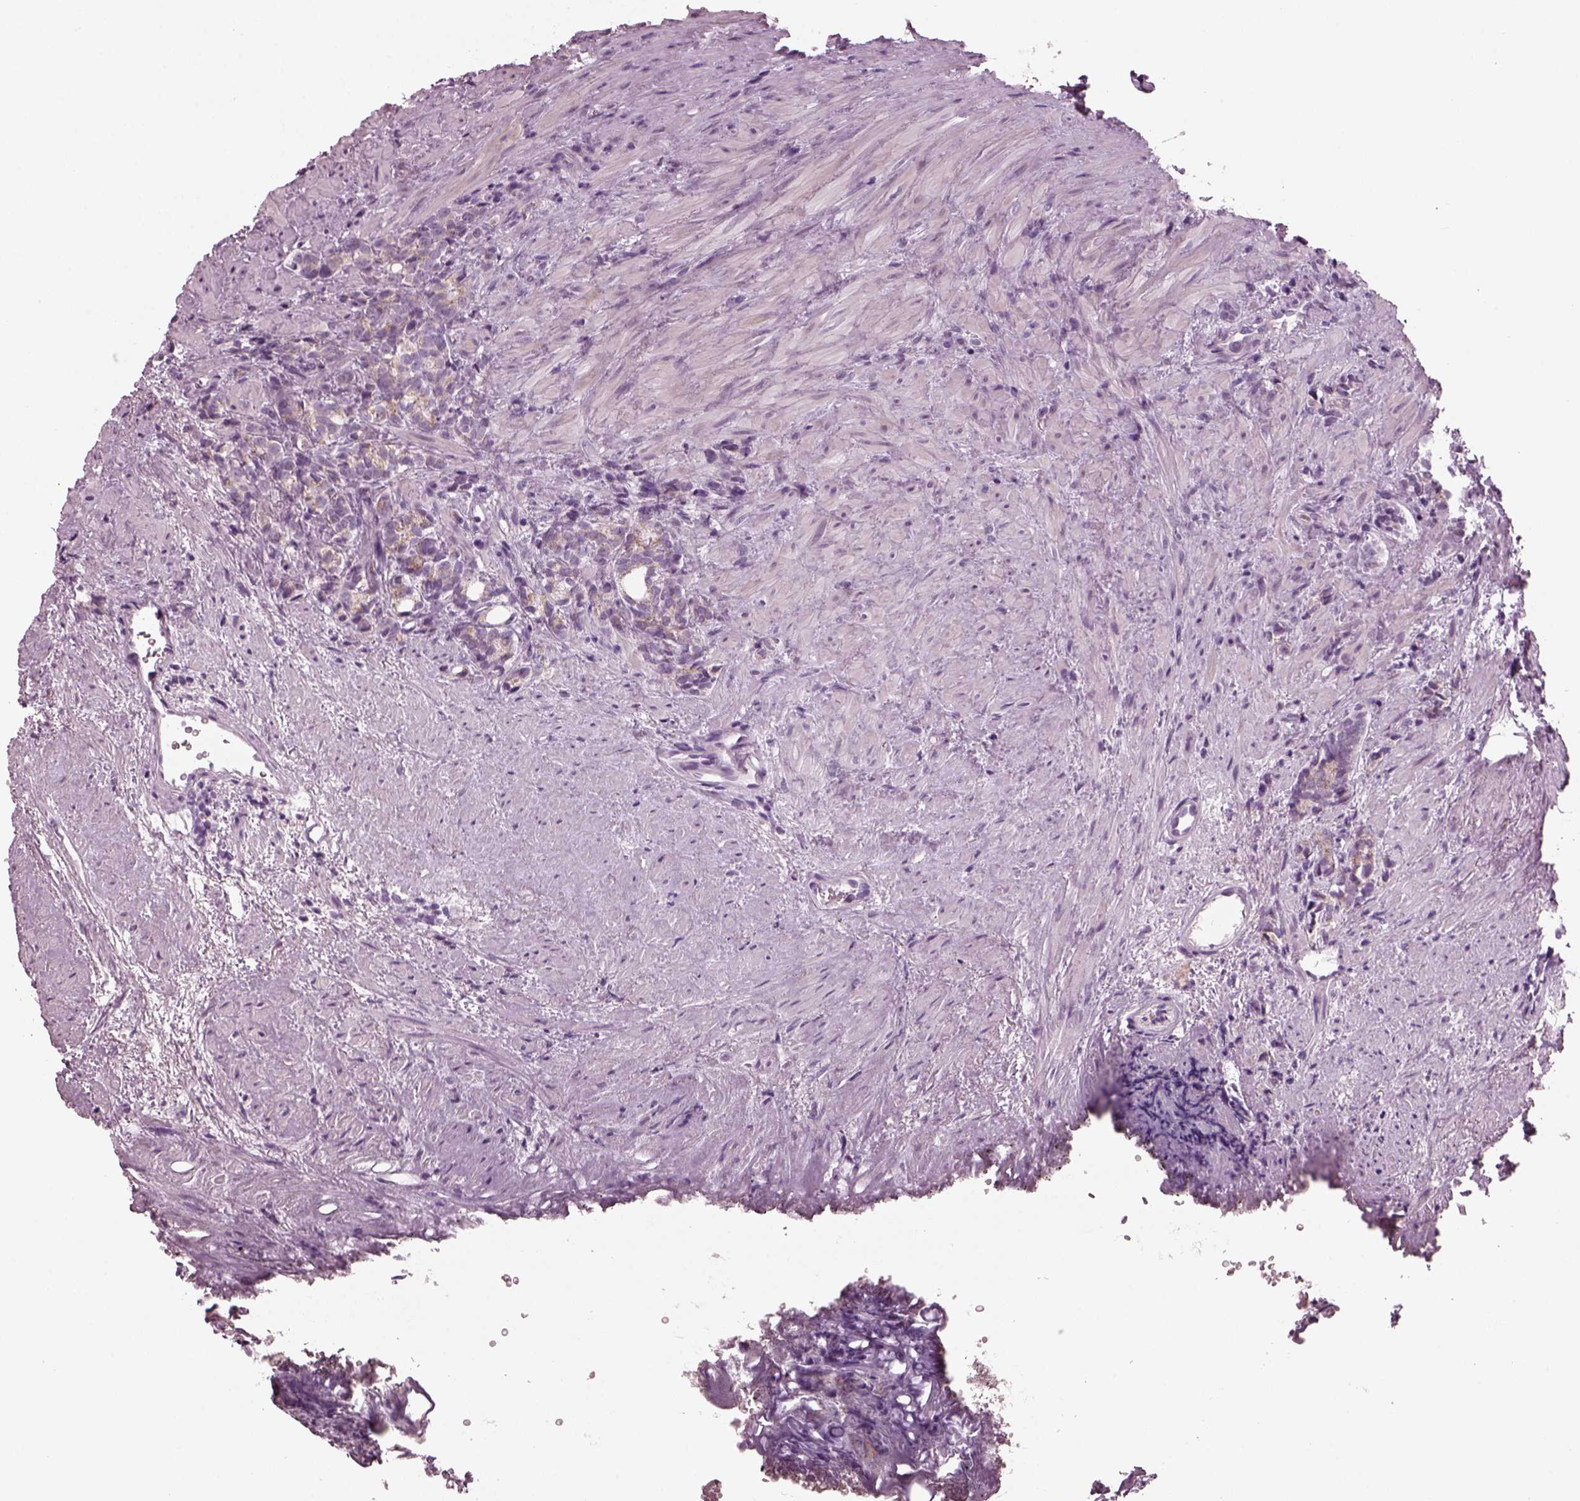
{"staining": {"intensity": "weak", "quantity": ">75%", "location": "cytoplasmic/membranous"}, "tissue": "prostate cancer", "cell_type": "Tumor cells", "image_type": "cancer", "snomed": [{"axis": "morphology", "description": "Adenocarcinoma, High grade"}, {"axis": "topography", "description": "Prostate"}], "caption": "Protein staining of adenocarcinoma (high-grade) (prostate) tissue demonstrates weak cytoplasmic/membranous positivity in approximately >75% of tumor cells.", "gene": "PRR9", "patient": {"sex": "male", "age": 84}}